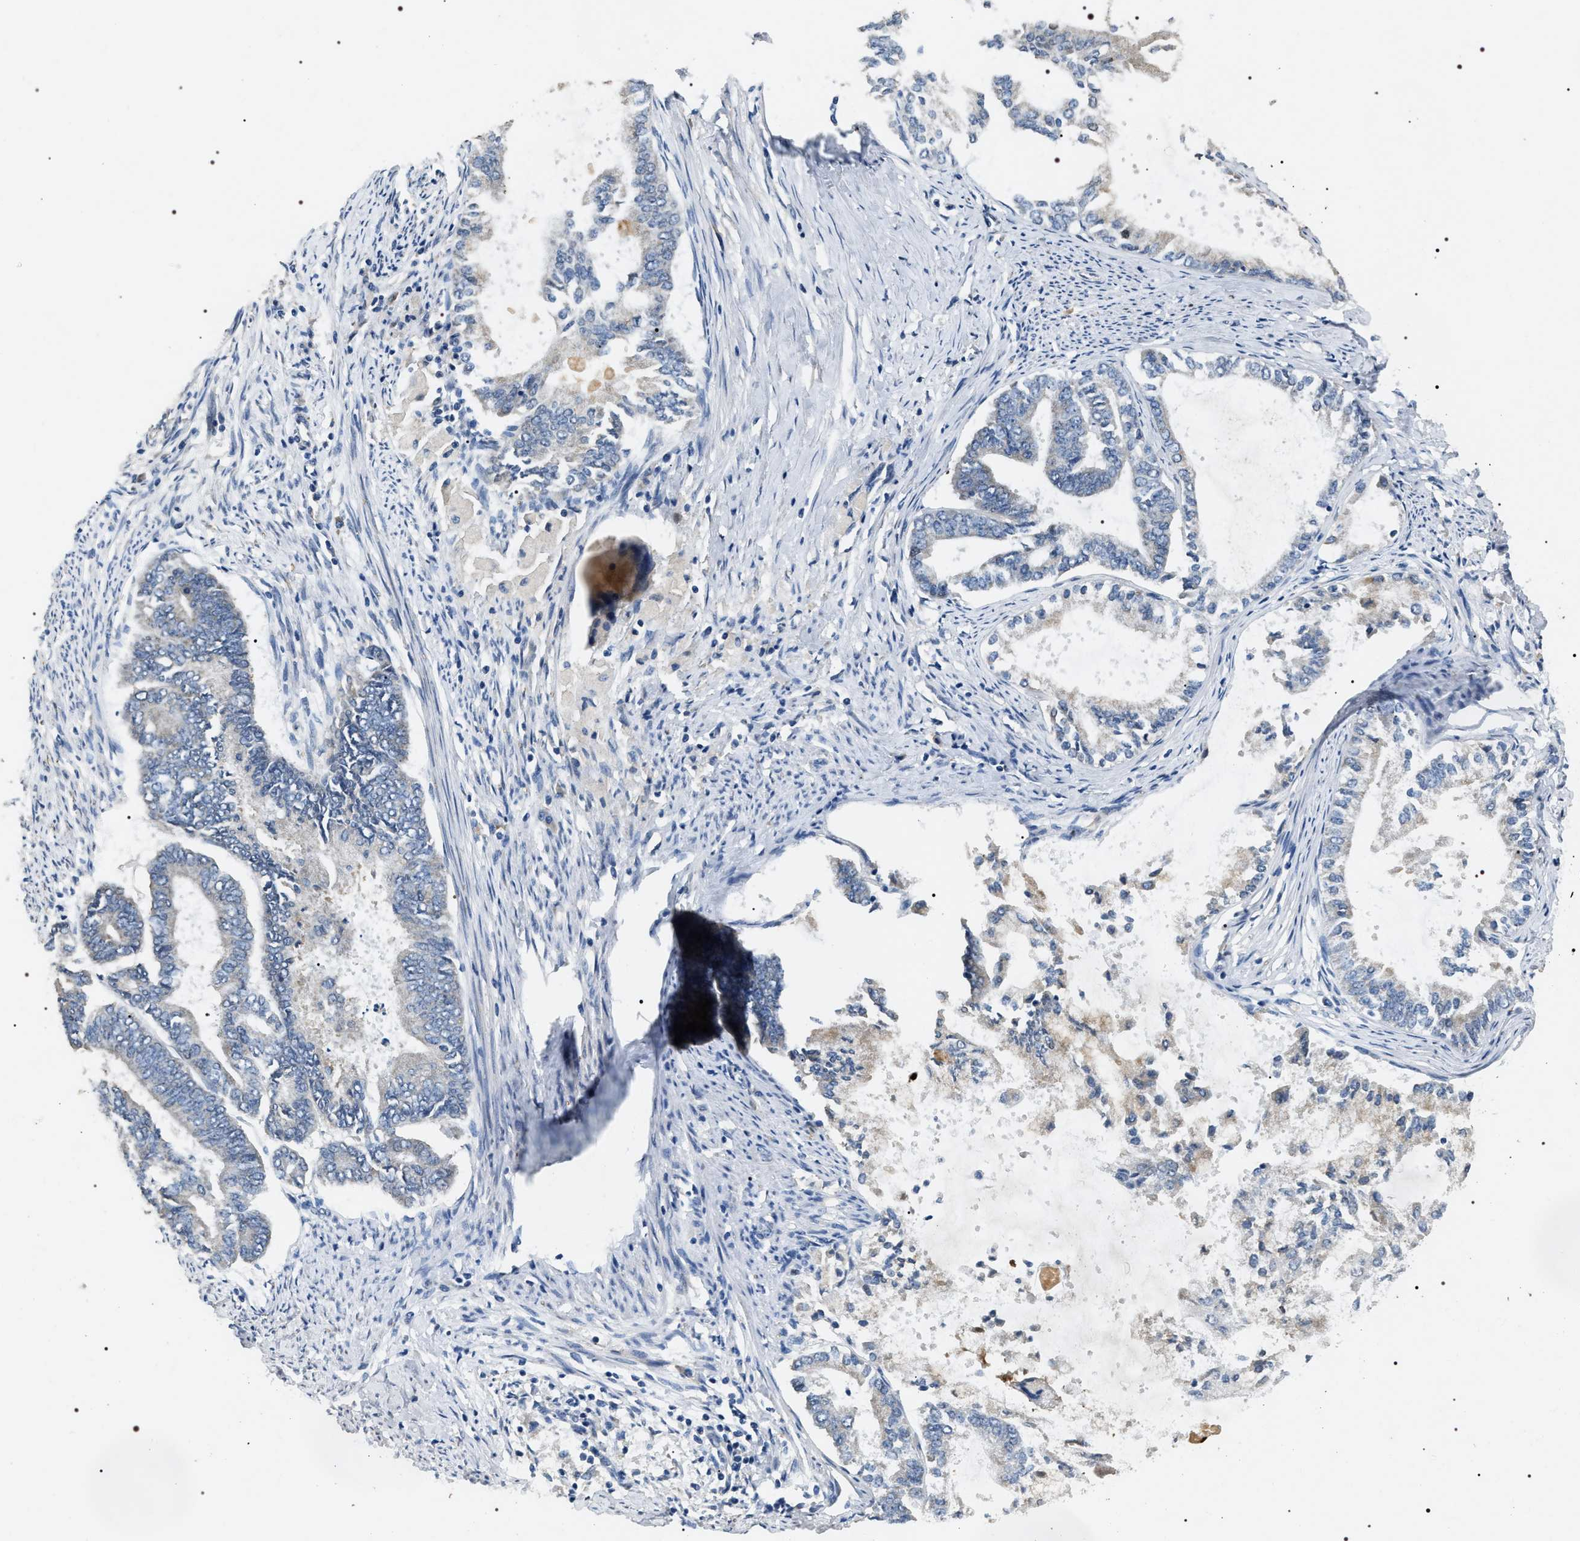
{"staining": {"intensity": "negative", "quantity": "none", "location": "none"}, "tissue": "endometrial cancer", "cell_type": "Tumor cells", "image_type": "cancer", "snomed": [{"axis": "morphology", "description": "Adenocarcinoma, NOS"}, {"axis": "topography", "description": "Endometrium"}], "caption": "High magnification brightfield microscopy of endometrial adenocarcinoma stained with DAB (3,3'-diaminobenzidine) (brown) and counterstained with hematoxylin (blue): tumor cells show no significant expression. (DAB (3,3'-diaminobenzidine) immunohistochemistry with hematoxylin counter stain).", "gene": "IFT81", "patient": {"sex": "female", "age": 86}}